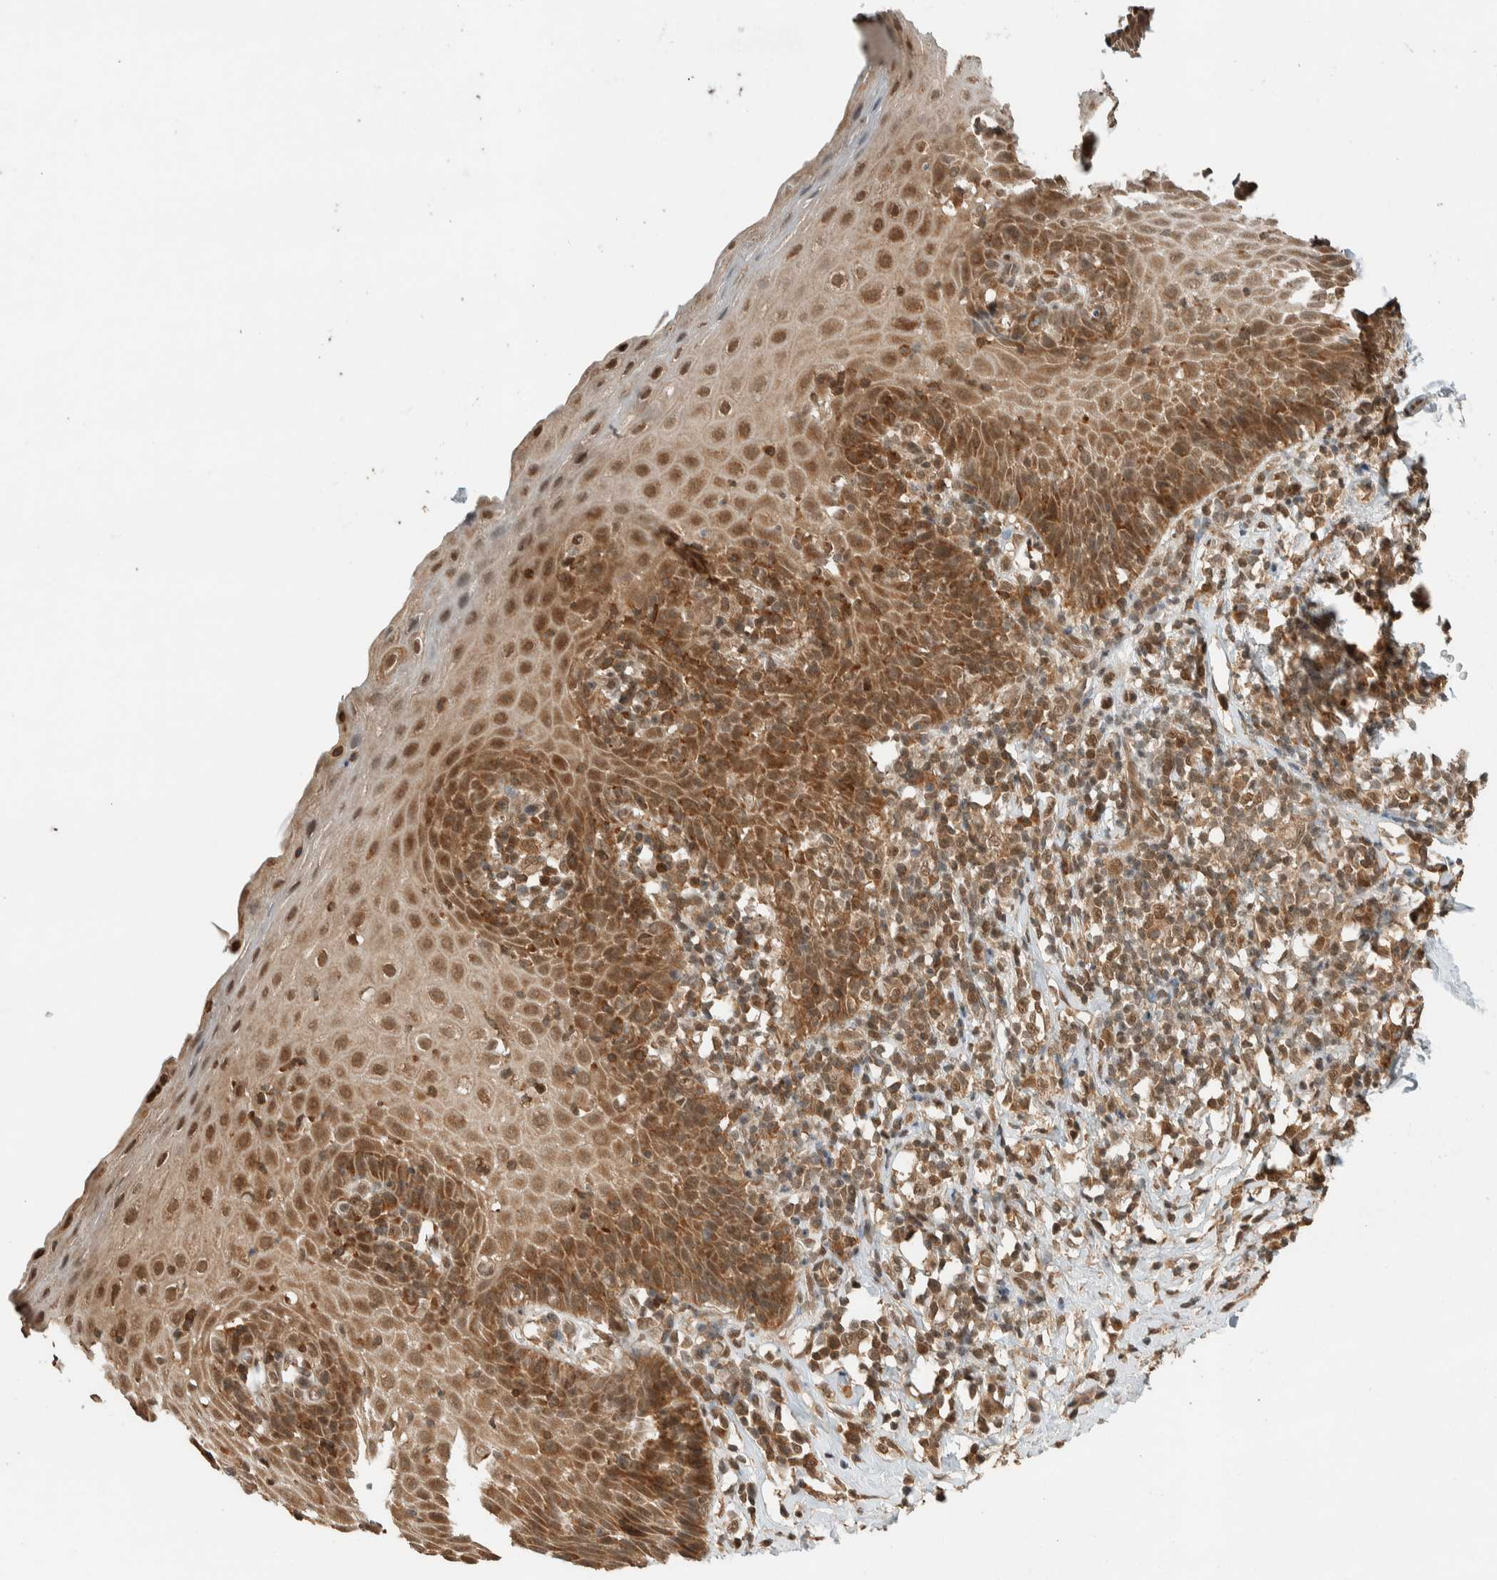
{"staining": {"intensity": "strong", "quantity": ">75%", "location": "cytoplasmic/membranous,nuclear"}, "tissue": "esophagus", "cell_type": "Squamous epithelial cells", "image_type": "normal", "snomed": [{"axis": "morphology", "description": "Normal tissue, NOS"}, {"axis": "topography", "description": "Esophagus"}], "caption": "Esophagus stained with a brown dye shows strong cytoplasmic/membranous,nuclear positive expression in about >75% of squamous epithelial cells.", "gene": "ZBTB2", "patient": {"sex": "female", "age": 61}}